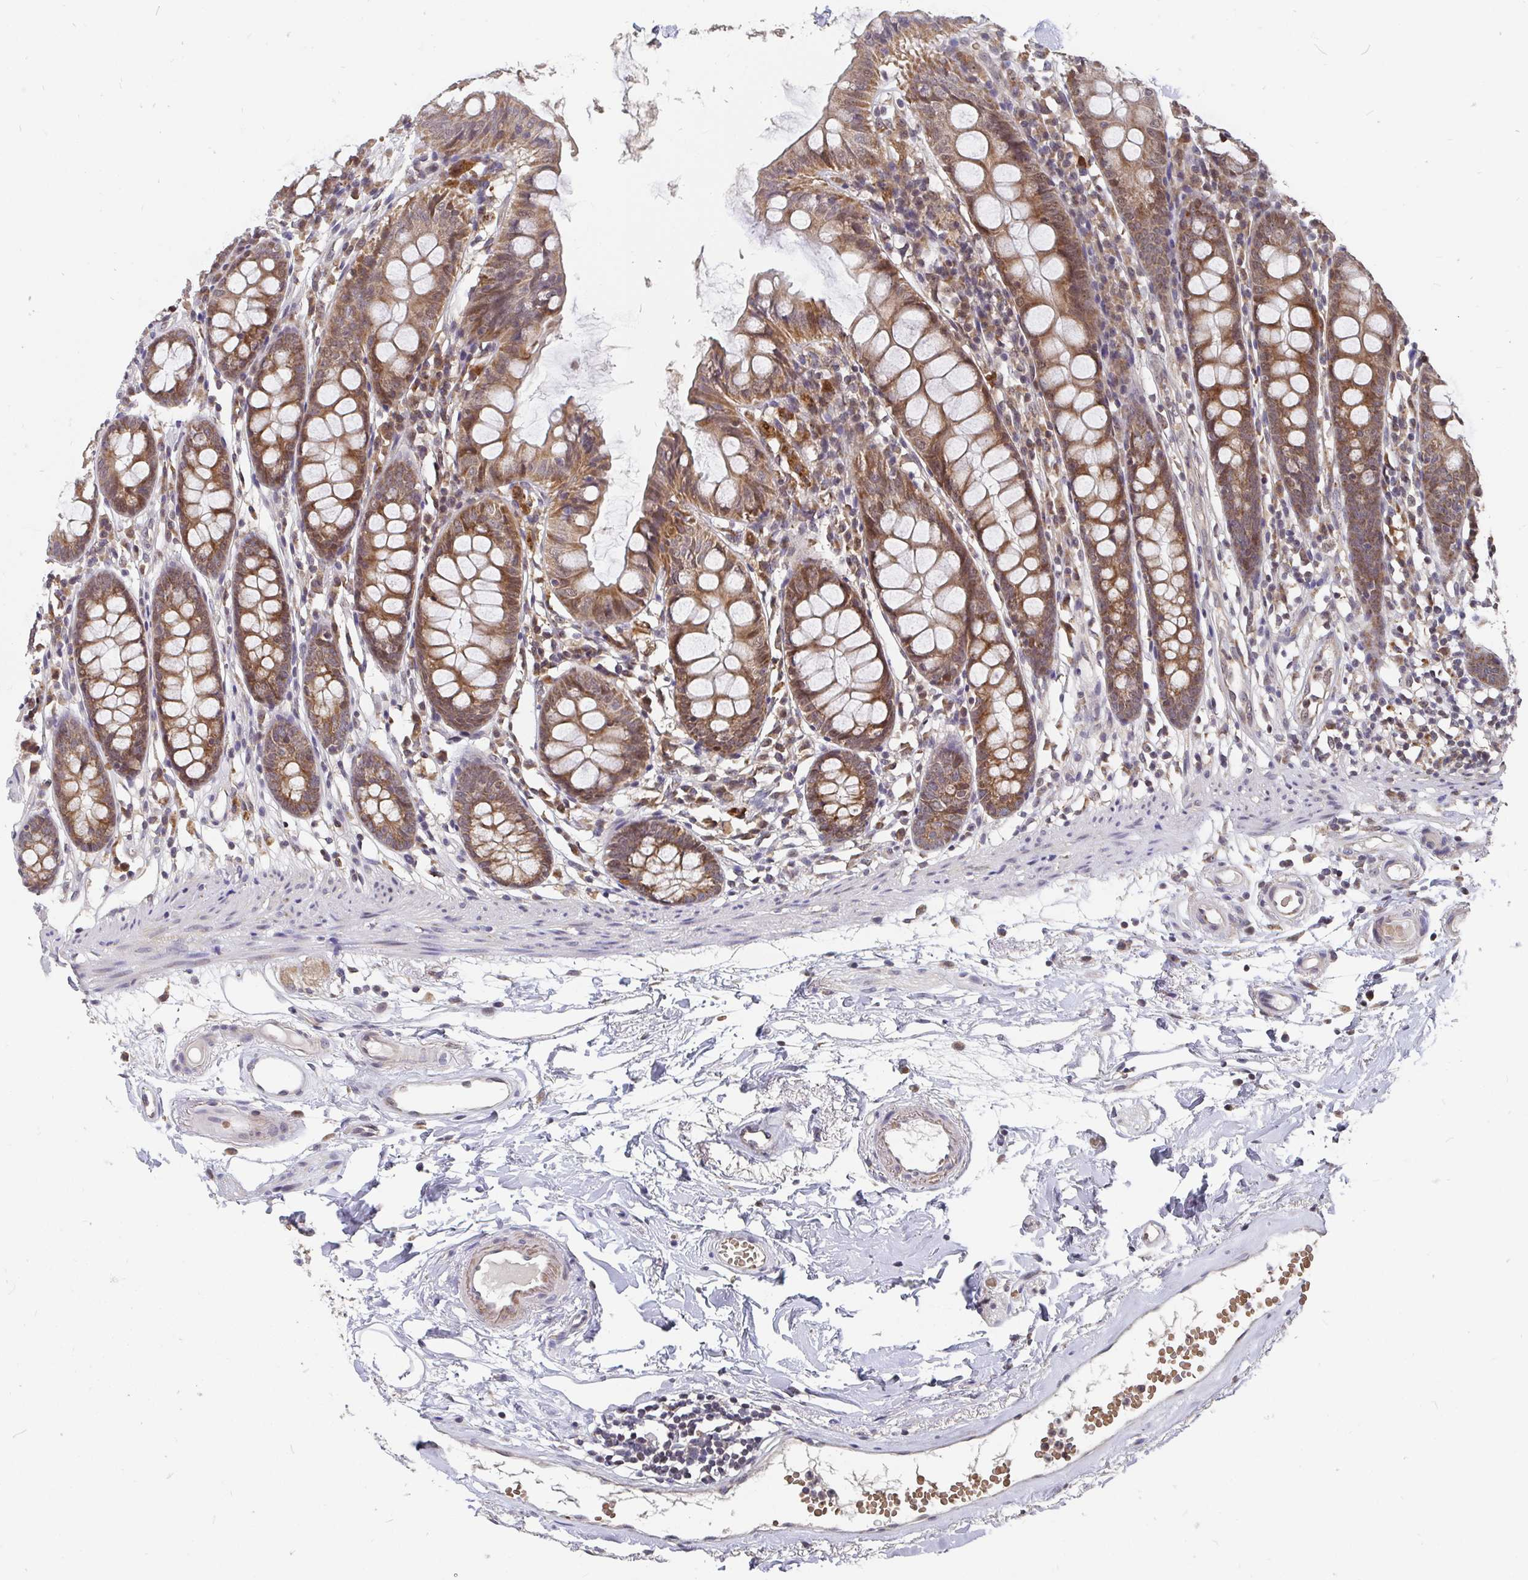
{"staining": {"intensity": "negative", "quantity": "none", "location": "none"}, "tissue": "colon", "cell_type": "Endothelial cells", "image_type": "normal", "snomed": [{"axis": "morphology", "description": "Normal tissue, NOS"}, {"axis": "topography", "description": "Colon"}], "caption": "Immunohistochemical staining of unremarkable human colon exhibits no significant staining in endothelial cells.", "gene": "PDF", "patient": {"sex": "female", "age": 84}}